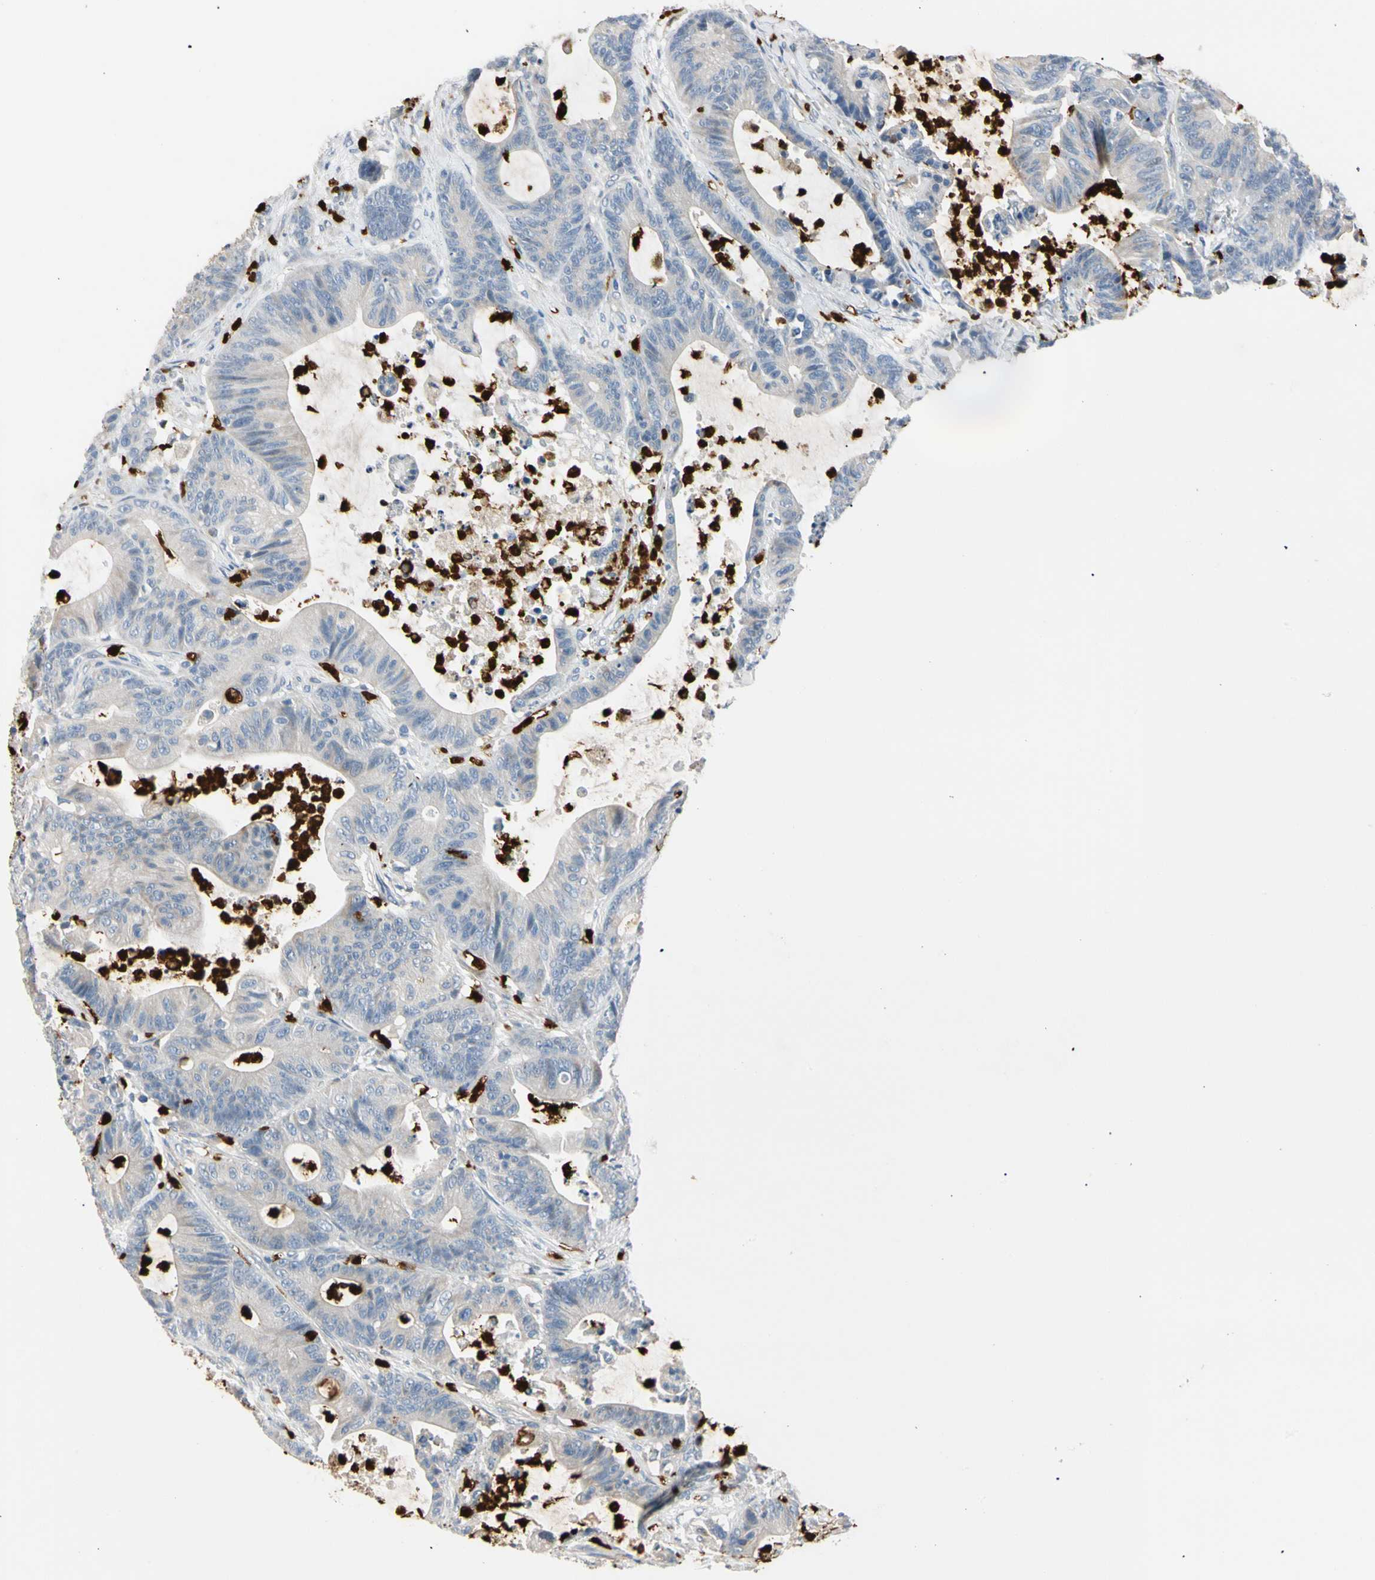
{"staining": {"intensity": "negative", "quantity": "none", "location": "none"}, "tissue": "colorectal cancer", "cell_type": "Tumor cells", "image_type": "cancer", "snomed": [{"axis": "morphology", "description": "Adenocarcinoma, NOS"}, {"axis": "topography", "description": "Colon"}], "caption": "Tumor cells show no significant protein expression in adenocarcinoma (colorectal). (Immunohistochemistry (ihc), brightfield microscopy, high magnification).", "gene": "TRAF5", "patient": {"sex": "female", "age": 84}}